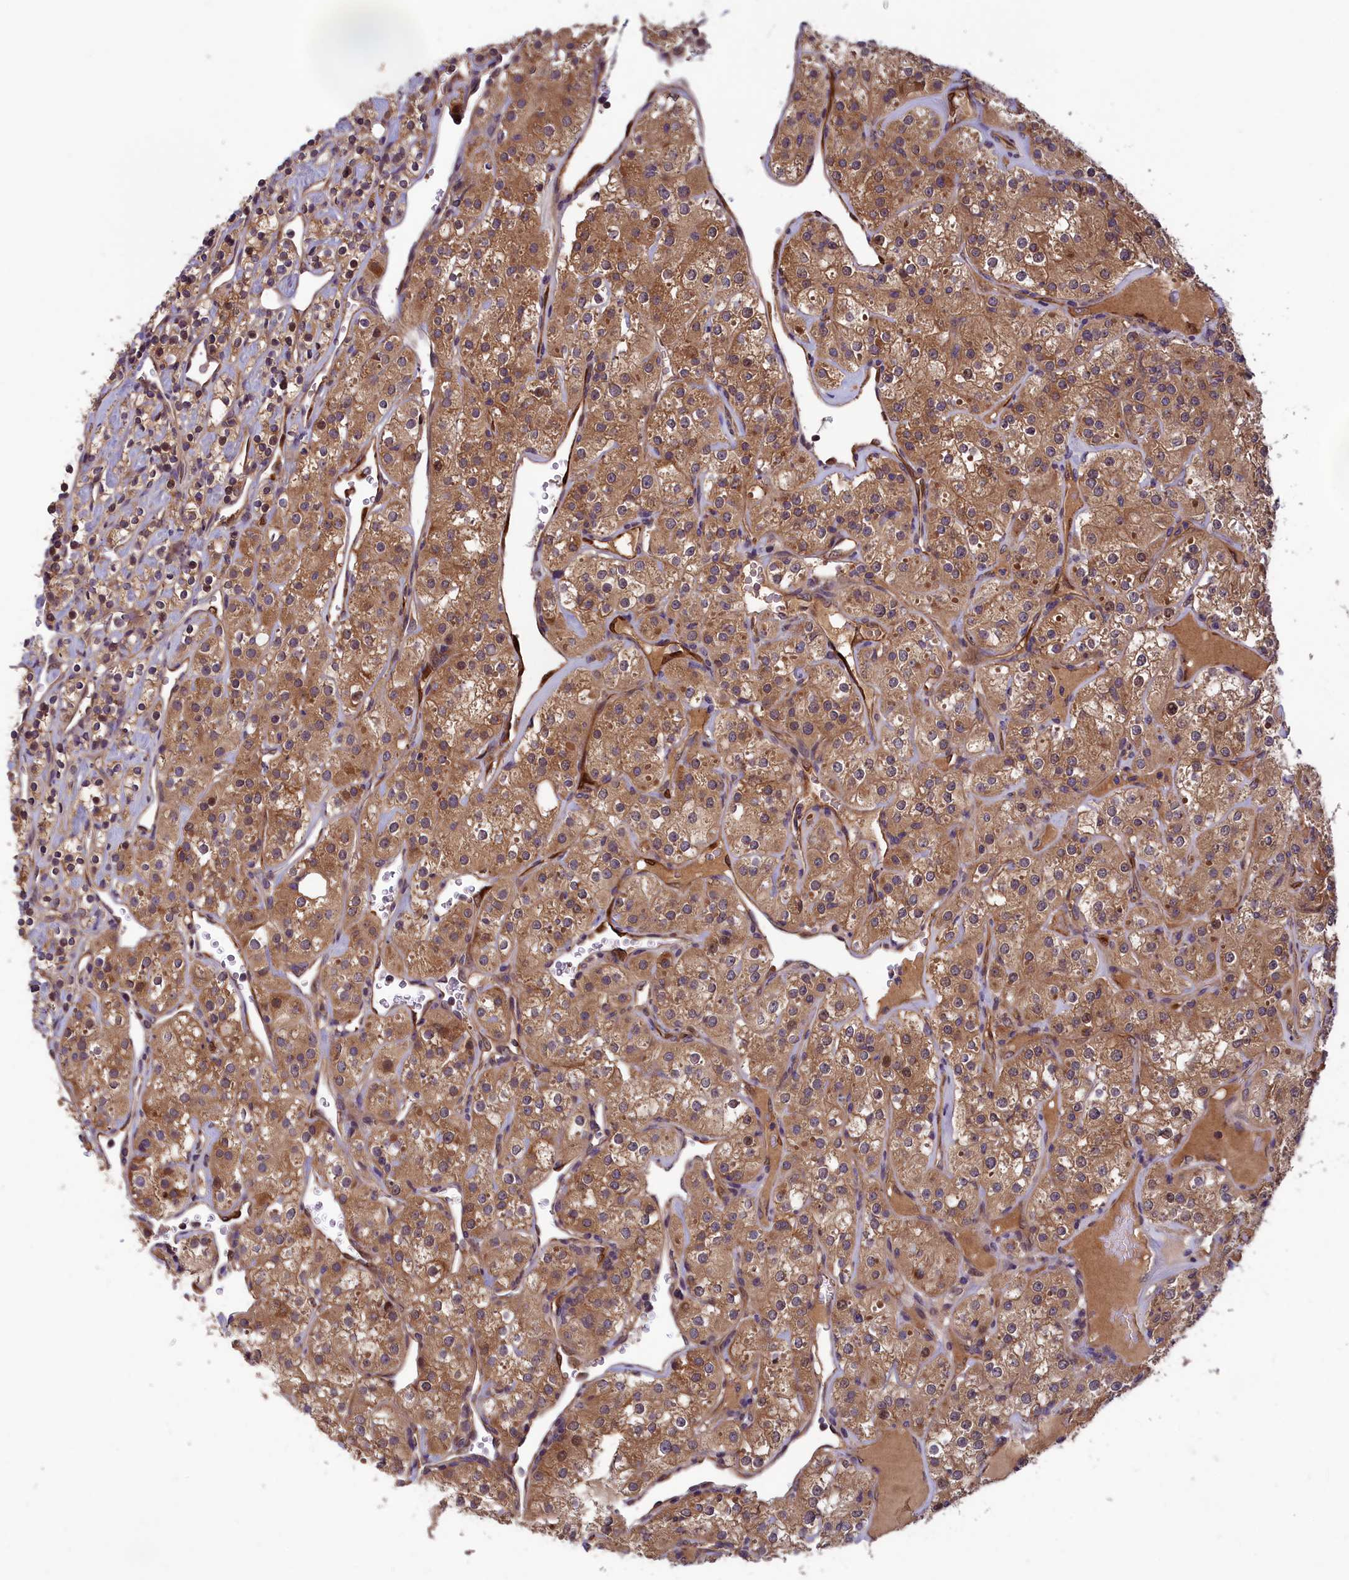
{"staining": {"intensity": "moderate", "quantity": ">75%", "location": "cytoplasmic/membranous"}, "tissue": "renal cancer", "cell_type": "Tumor cells", "image_type": "cancer", "snomed": [{"axis": "morphology", "description": "Adenocarcinoma, NOS"}, {"axis": "topography", "description": "Kidney"}], "caption": "Immunohistochemical staining of human renal adenocarcinoma exhibits moderate cytoplasmic/membranous protein positivity in about >75% of tumor cells. (DAB = brown stain, brightfield microscopy at high magnification).", "gene": "CCDC15", "patient": {"sex": "male", "age": 77}}